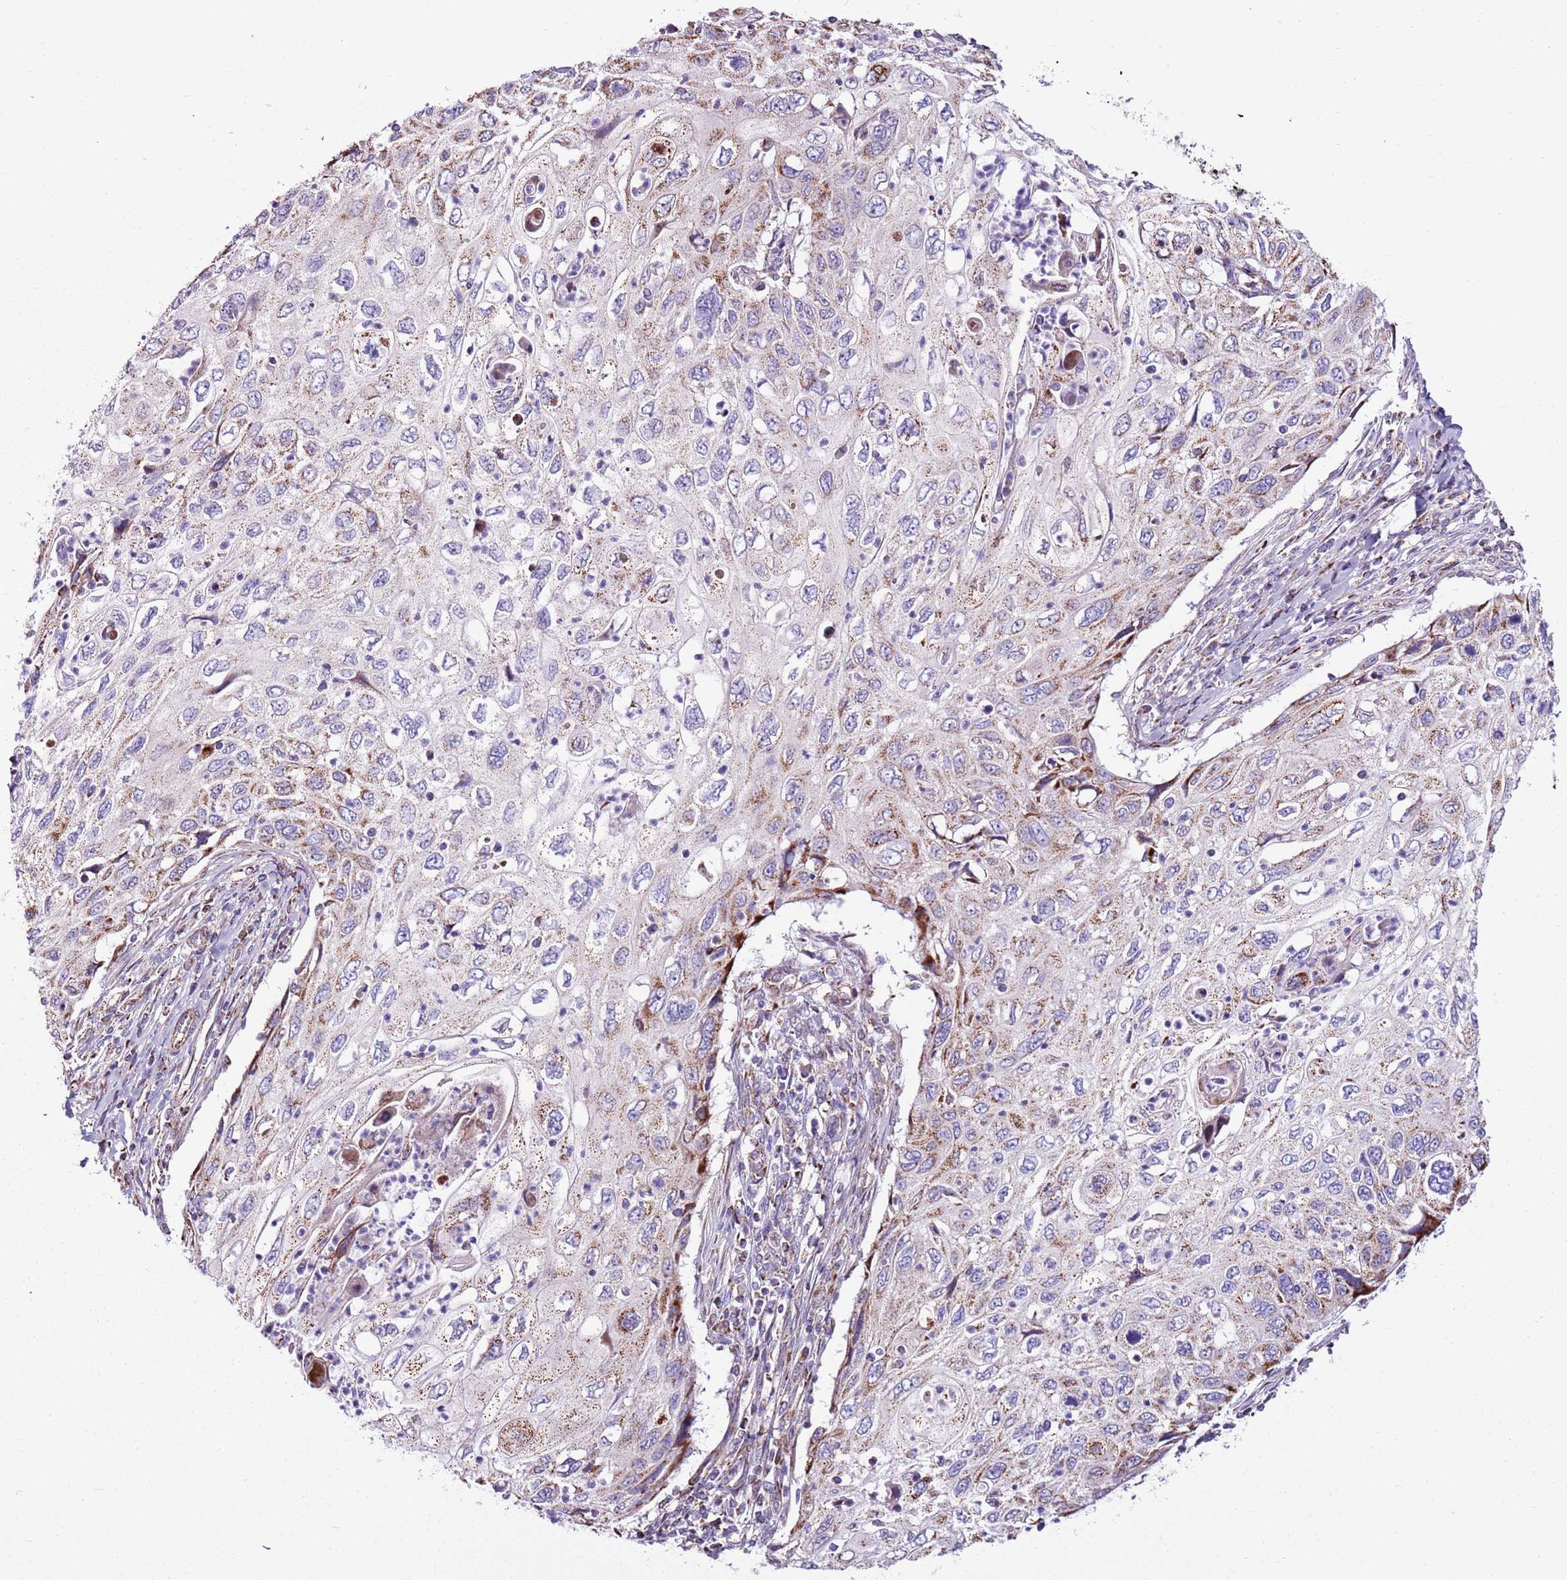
{"staining": {"intensity": "moderate", "quantity": "<25%", "location": "cytoplasmic/membranous"}, "tissue": "cervical cancer", "cell_type": "Tumor cells", "image_type": "cancer", "snomed": [{"axis": "morphology", "description": "Squamous cell carcinoma, NOS"}, {"axis": "topography", "description": "Cervix"}], "caption": "Immunohistochemical staining of cervical cancer (squamous cell carcinoma) demonstrates moderate cytoplasmic/membranous protein staining in about <25% of tumor cells.", "gene": "HECTD4", "patient": {"sex": "female", "age": 70}}